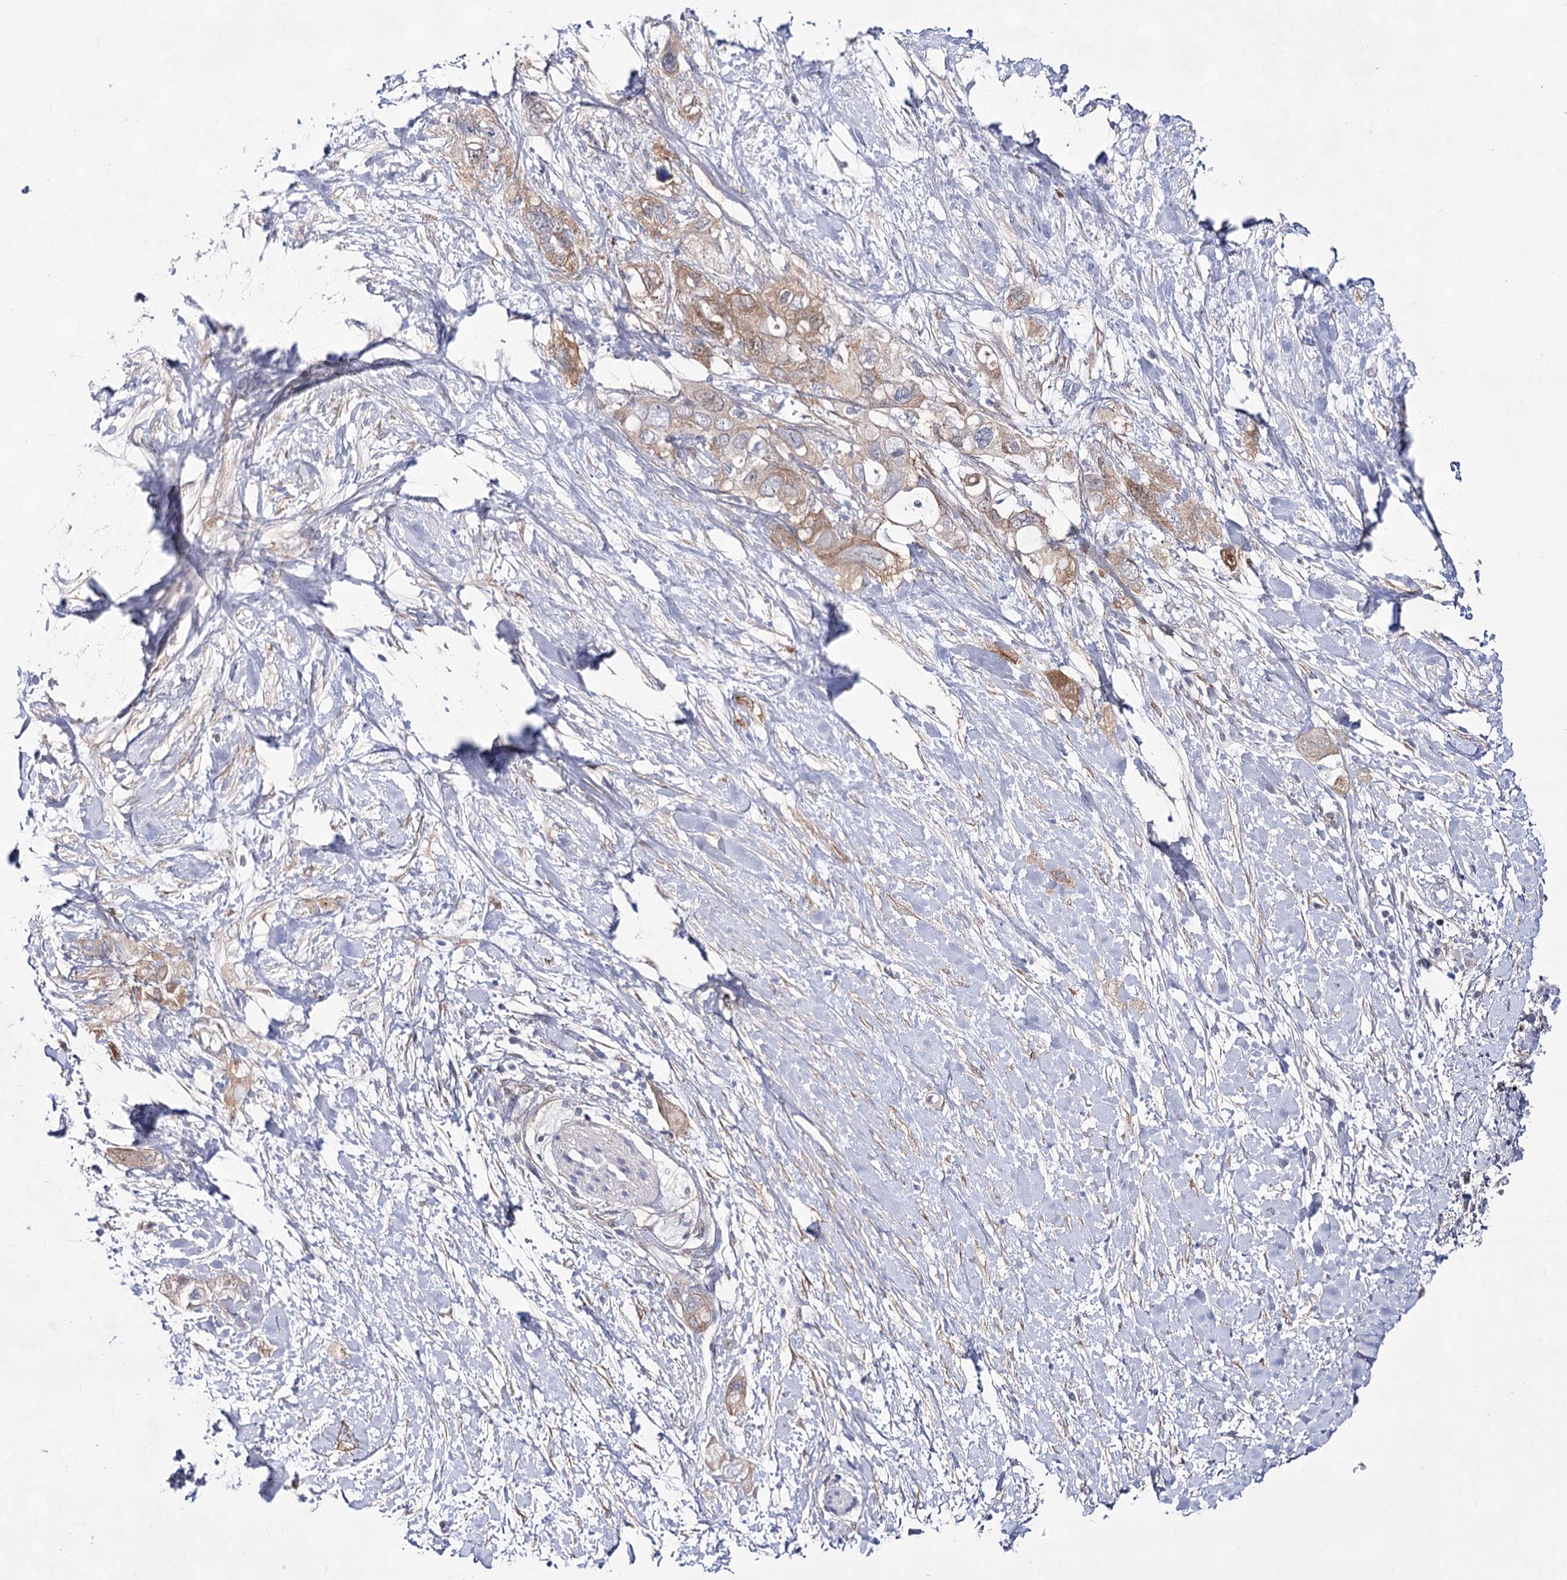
{"staining": {"intensity": "moderate", "quantity": ">75%", "location": "cytoplasmic/membranous"}, "tissue": "pancreatic cancer", "cell_type": "Tumor cells", "image_type": "cancer", "snomed": [{"axis": "morphology", "description": "Adenocarcinoma, NOS"}, {"axis": "topography", "description": "Pancreas"}], "caption": "This micrograph demonstrates immunohistochemistry (IHC) staining of pancreatic adenocarcinoma, with medium moderate cytoplasmic/membranous staining in approximately >75% of tumor cells.", "gene": "UGDH", "patient": {"sex": "female", "age": 56}}